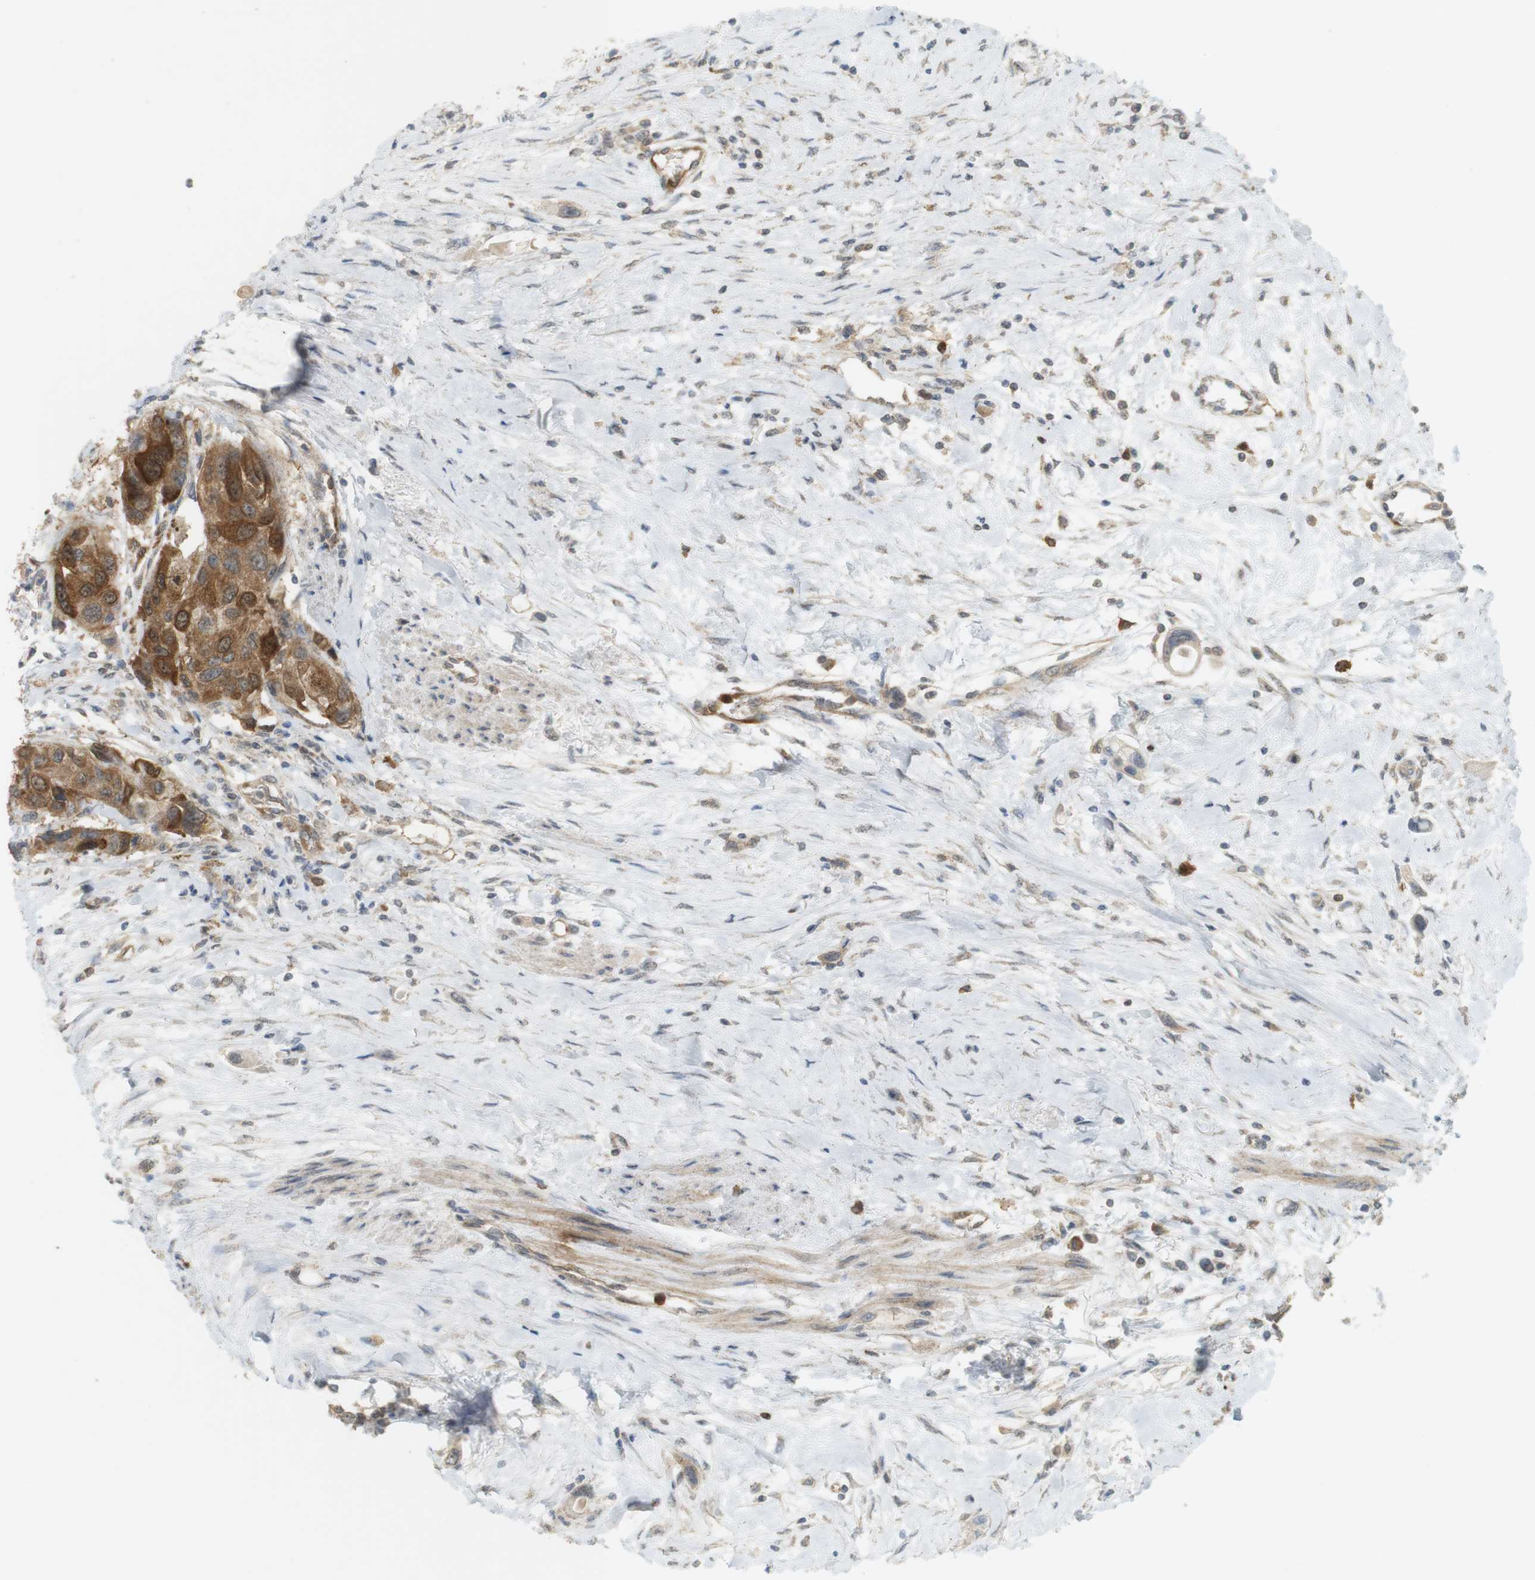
{"staining": {"intensity": "strong", "quantity": "<25%", "location": "cytoplasmic/membranous"}, "tissue": "urothelial cancer", "cell_type": "Tumor cells", "image_type": "cancer", "snomed": [{"axis": "morphology", "description": "Urothelial carcinoma, High grade"}, {"axis": "topography", "description": "Urinary bladder"}], "caption": "Protein positivity by immunohistochemistry (IHC) exhibits strong cytoplasmic/membranous expression in about <25% of tumor cells in urothelial carcinoma (high-grade).", "gene": "TTK", "patient": {"sex": "female", "age": 56}}